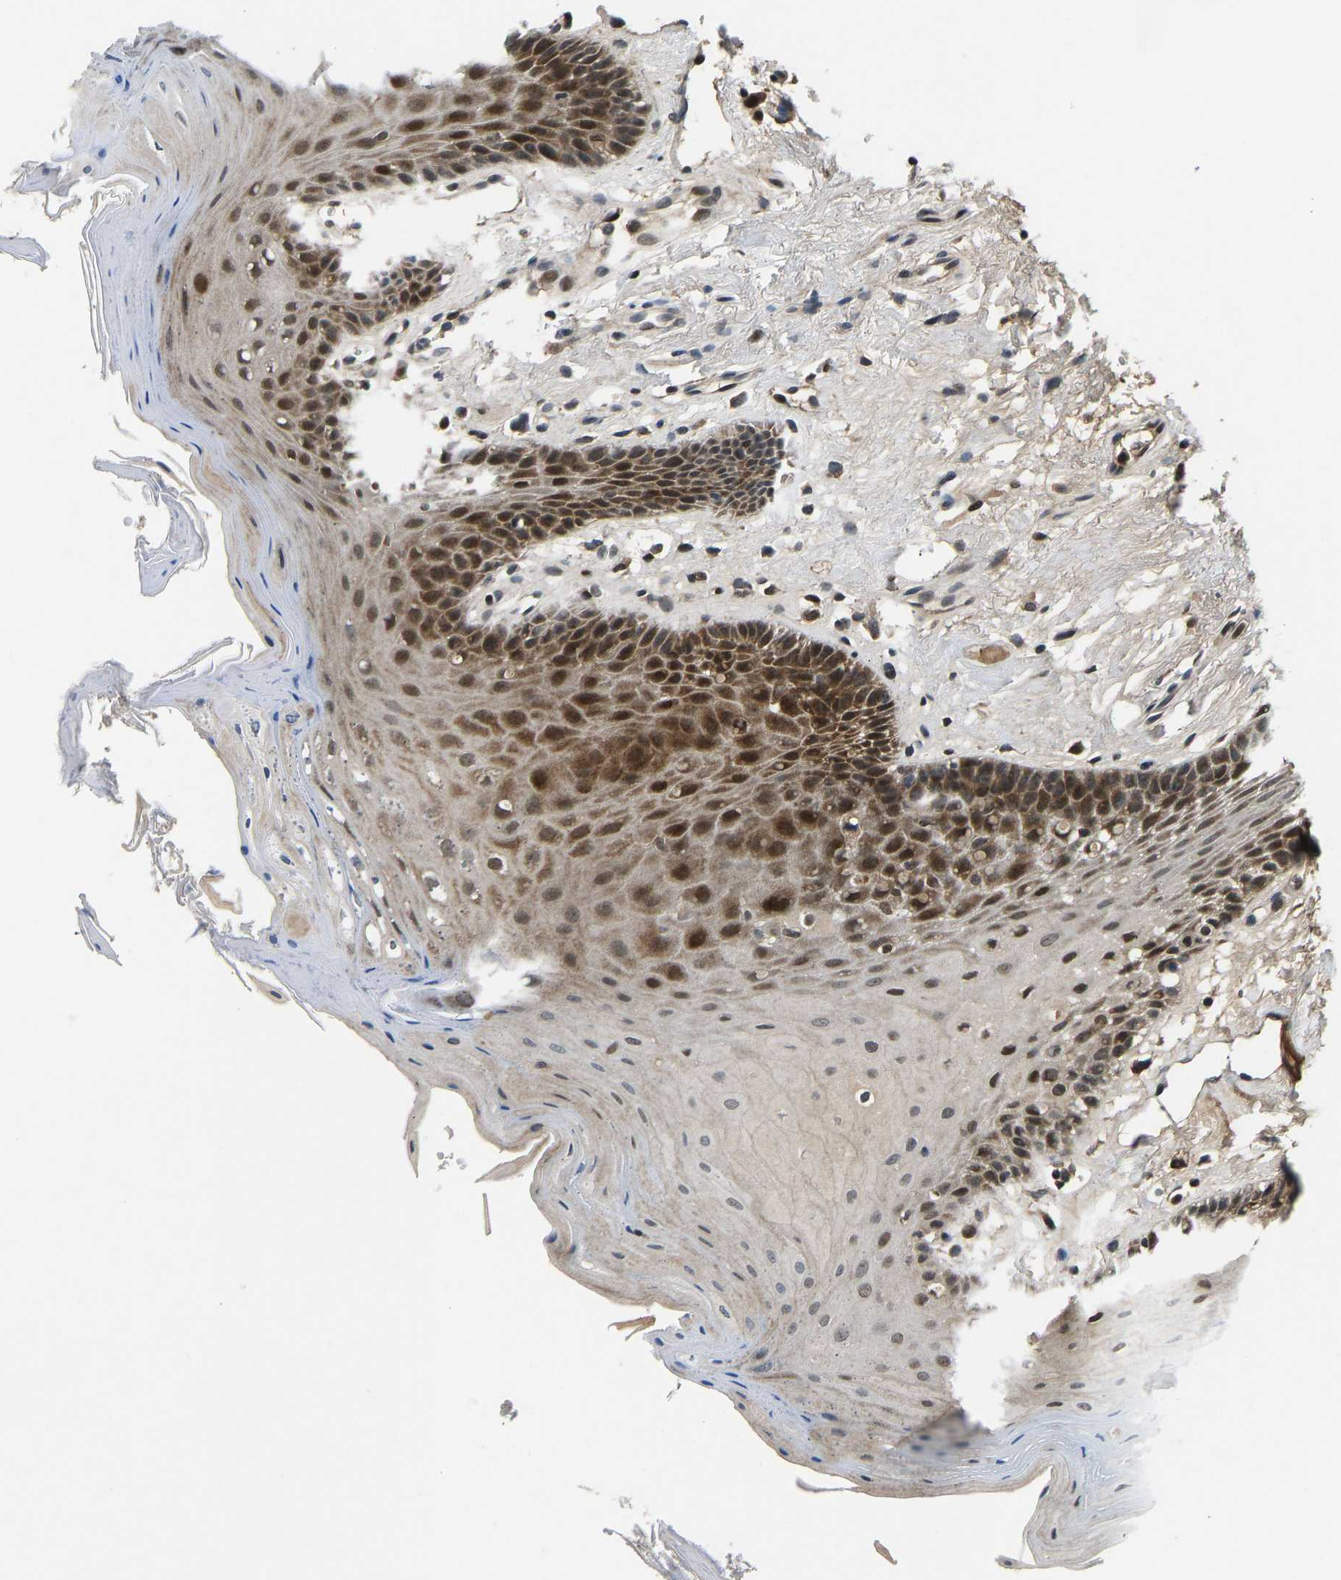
{"staining": {"intensity": "strong", "quantity": "25%-75%", "location": "cytoplasmic/membranous,nuclear"}, "tissue": "oral mucosa", "cell_type": "Squamous epithelial cells", "image_type": "normal", "snomed": [{"axis": "morphology", "description": "Normal tissue, NOS"}, {"axis": "morphology", "description": "Squamous cell carcinoma, NOS"}, {"axis": "topography", "description": "Oral tissue"}, {"axis": "topography", "description": "Head-Neck"}], "caption": "IHC of unremarkable oral mucosa reveals high levels of strong cytoplasmic/membranous,nuclear expression in approximately 25%-75% of squamous epithelial cells.", "gene": "RLIM", "patient": {"sex": "male", "age": 71}}